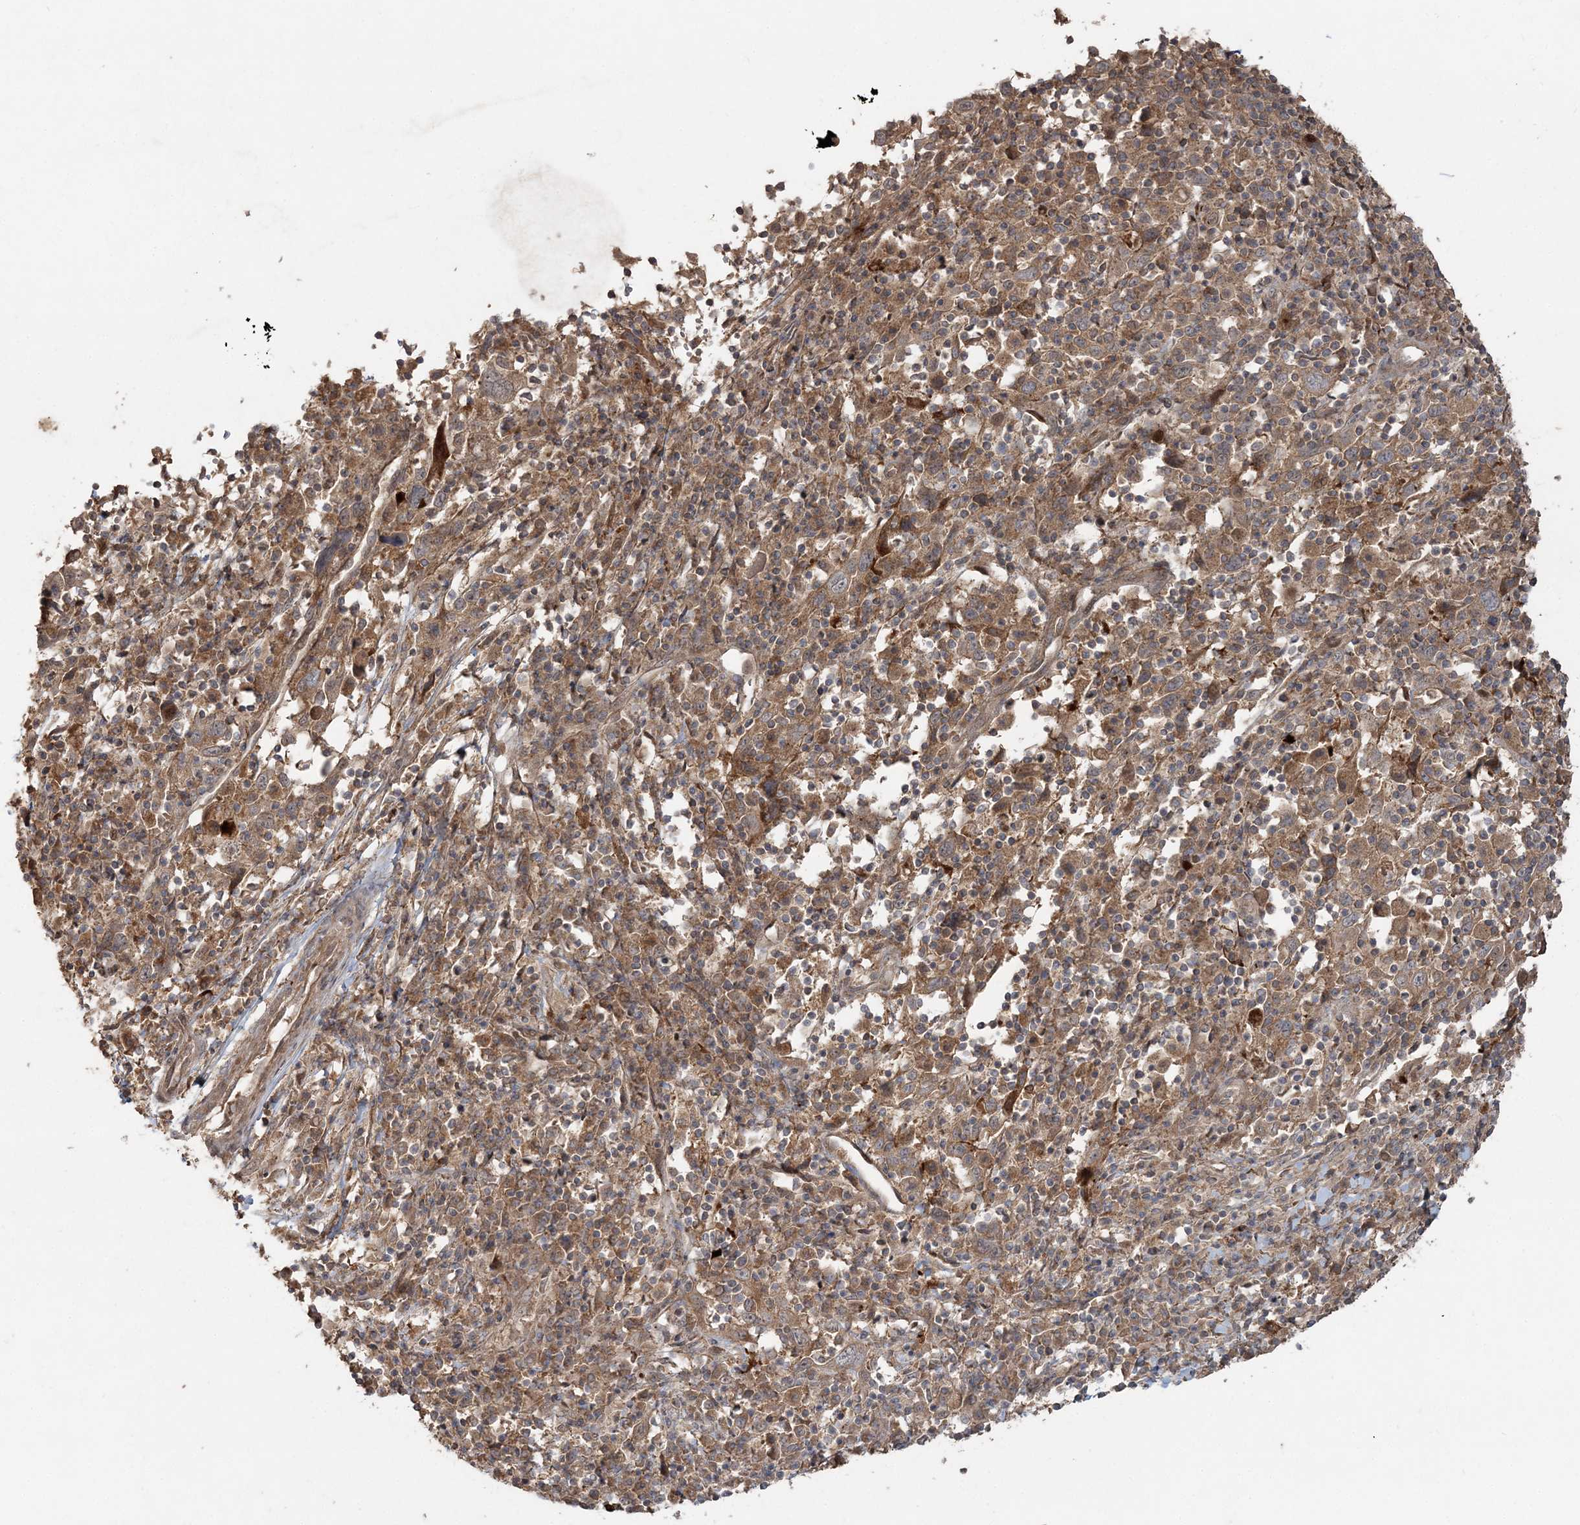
{"staining": {"intensity": "moderate", "quantity": ">75%", "location": "cytoplasmic/membranous"}, "tissue": "cervical cancer", "cell_type": "Tumor cells", "image_type": "cancer", "snomed": [{"axis": "morphology", "description": "Squamous cell carcinoma, NOS"}, {"axis": "topography", "description": "Cervix"}], "caption": "Immunohistochemistry (IHC) staining of cervical cancer, which demonstrates medium levels of moderate cytoplasmic/membranous expression in about >75% of tumor cells indicating moderate cytoplasmic/membranous protein positivity. The staining was performed using DAB (brown) for protein detection and nuclei were counterstained in hematoxylin (blue).", "gene": "SPRY1", "patient": {"sex": "female", "age": 46}}